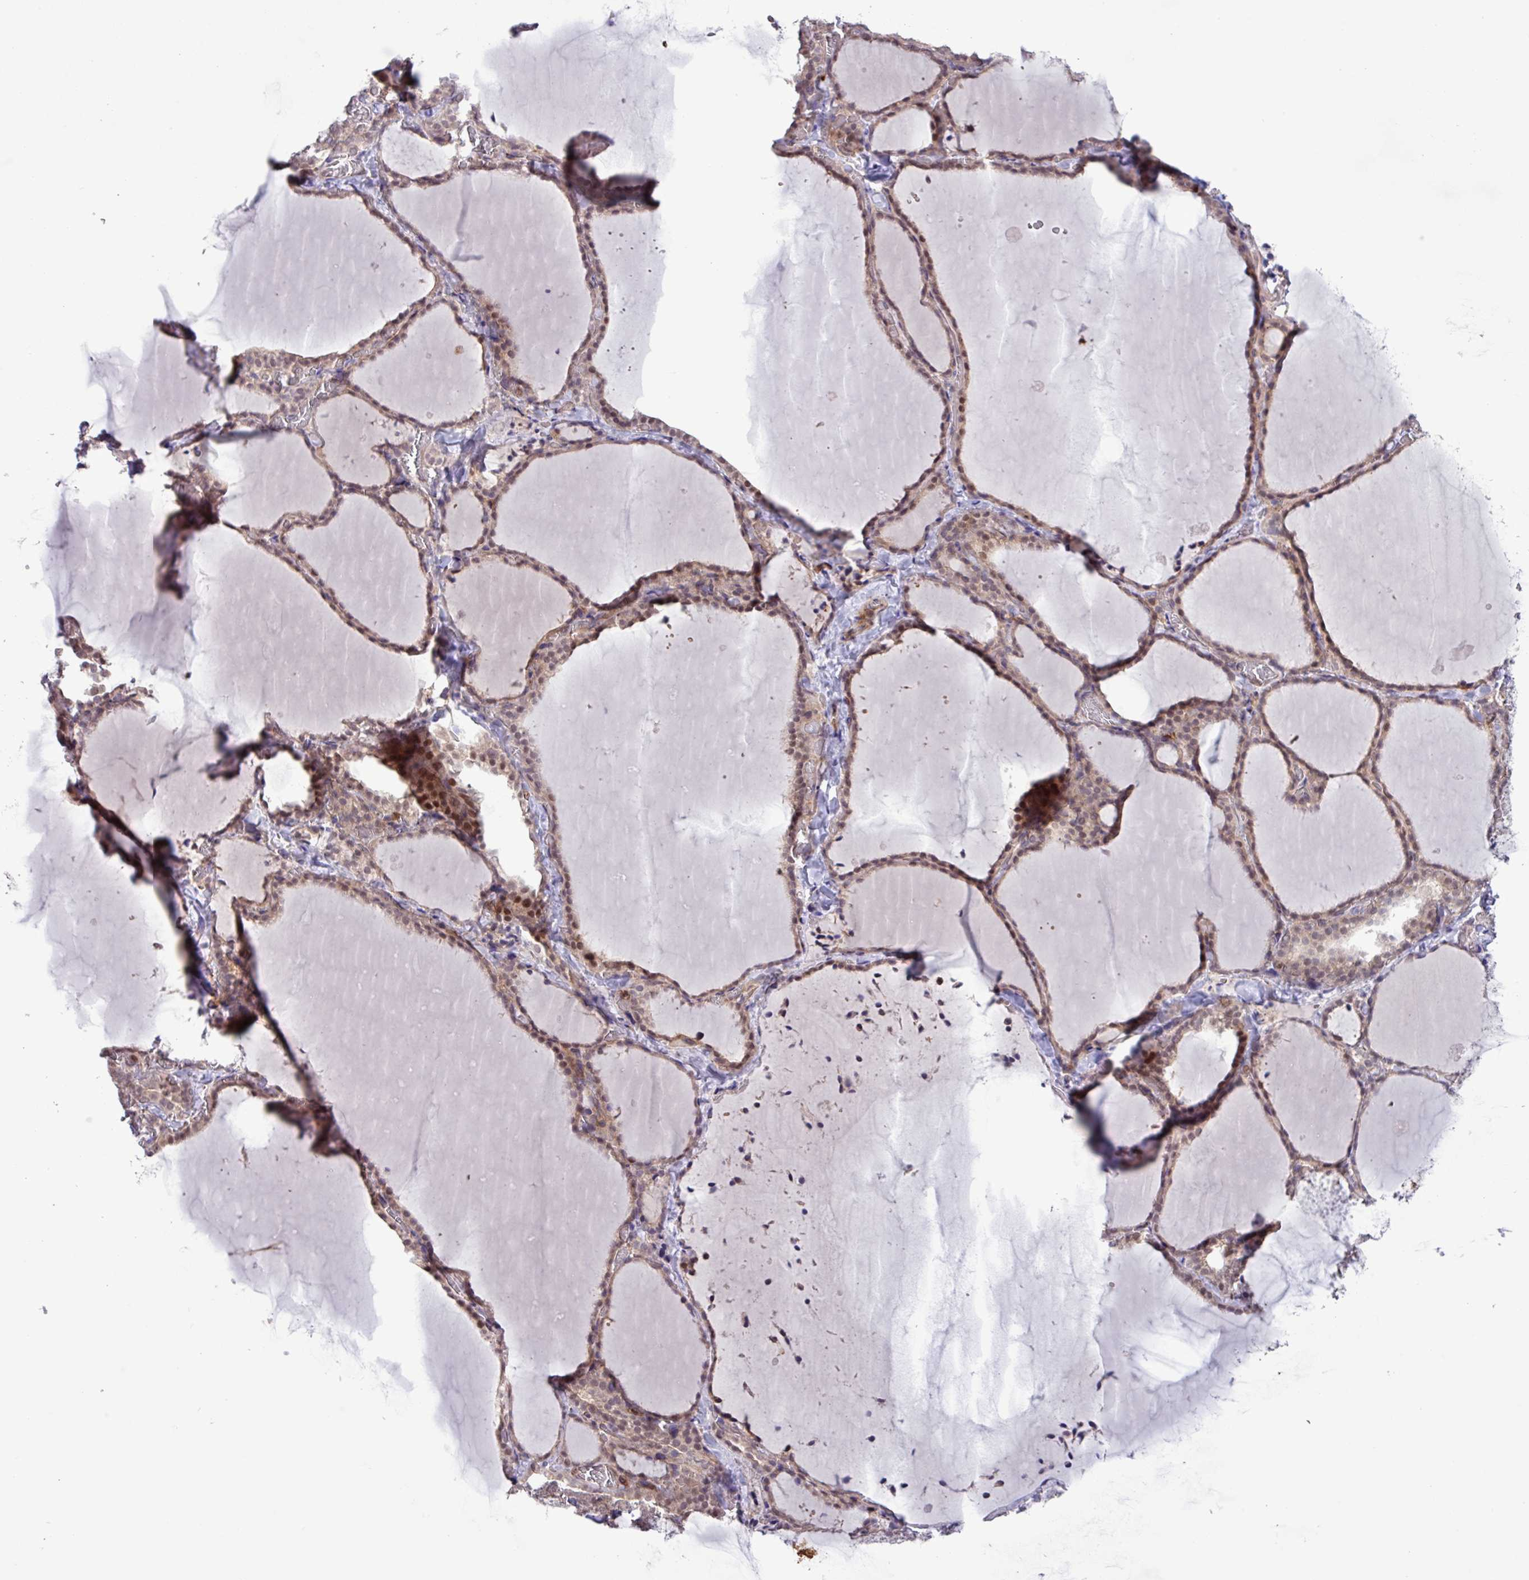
{"staining": {"intensity": "moderate", "quantity": "<25%", "location": "nuclear"}, "tissue": "thyroid gland", "cell_type": "Glandular cells", "image_type": "normal", "snomed": [{"axis": "morphology", "description": "Normal tissue, NOS"}, {"axis": "topography", "description": "Thyroid gland"}], "caption": "Immunohistochemistry (IHC) of normal human thyroid gland exhibits low levels of moderate nuclear staining in about <25% of glandular cells.", "gene": "CNTRL", "patient": {"sex": "female", "age": 22}}